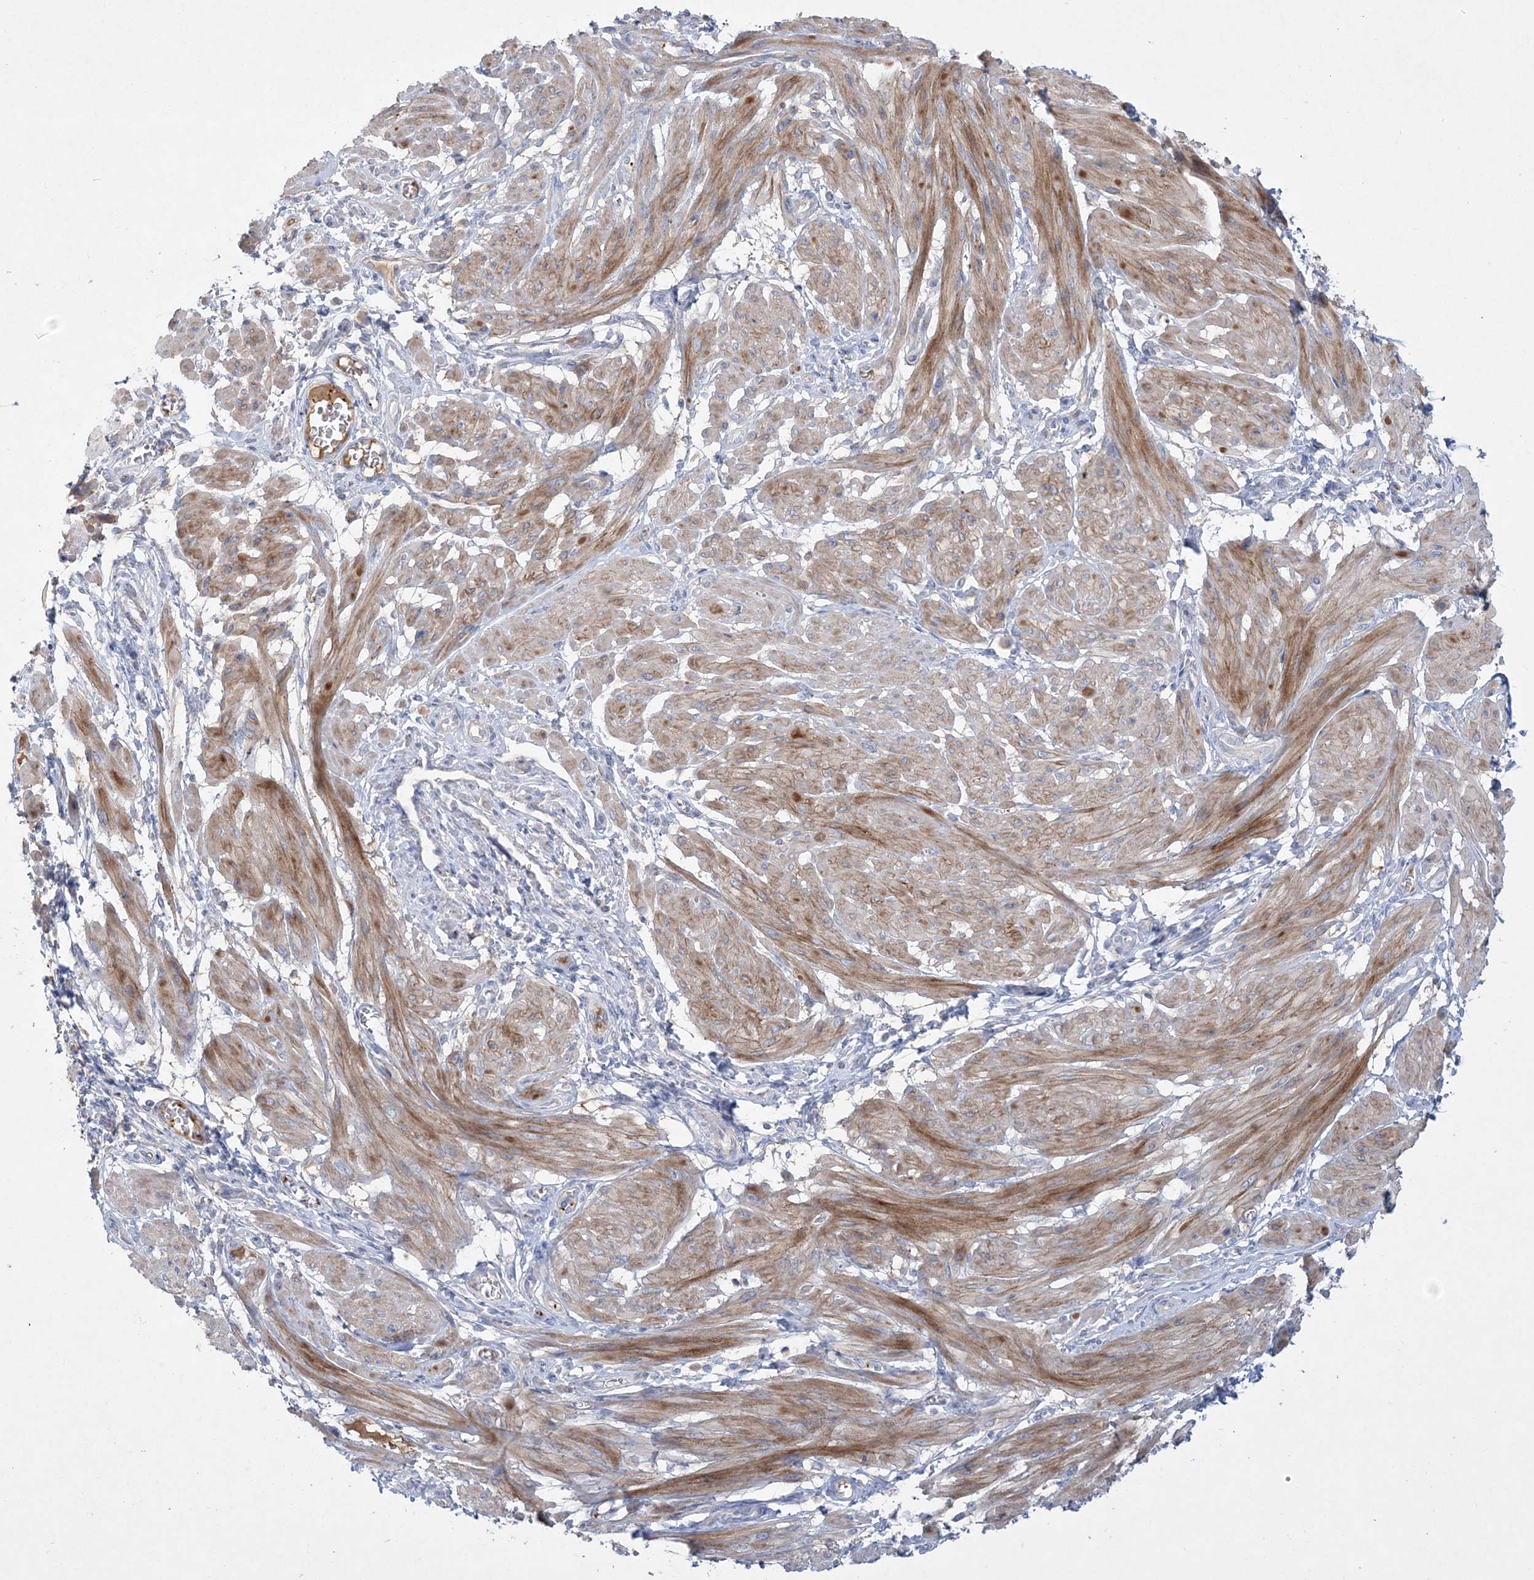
{"staining": {"intensity": "moderate", "quantity": ">75%", "location": "cytoplasmic/membranous"}, "tissue": "smooth muscle", "cell_type": "Smooth muscle cells", "image_type": "normal", "snomed": [{"axis": "morphology", "description": "Normal tissue, NOS"}, {"axis": "topography", "description": "Smooth muscle"}], "caption": "Protein expression analysis of normal smooth muscle displays moderate cytoplasmic/membranous expression in approximately >75% of smooth muscle cells. (IHC, brightfield microscopy, high magnification).", "gene": "ADCK2", "patient": {"sex": "female", "age": 39}}